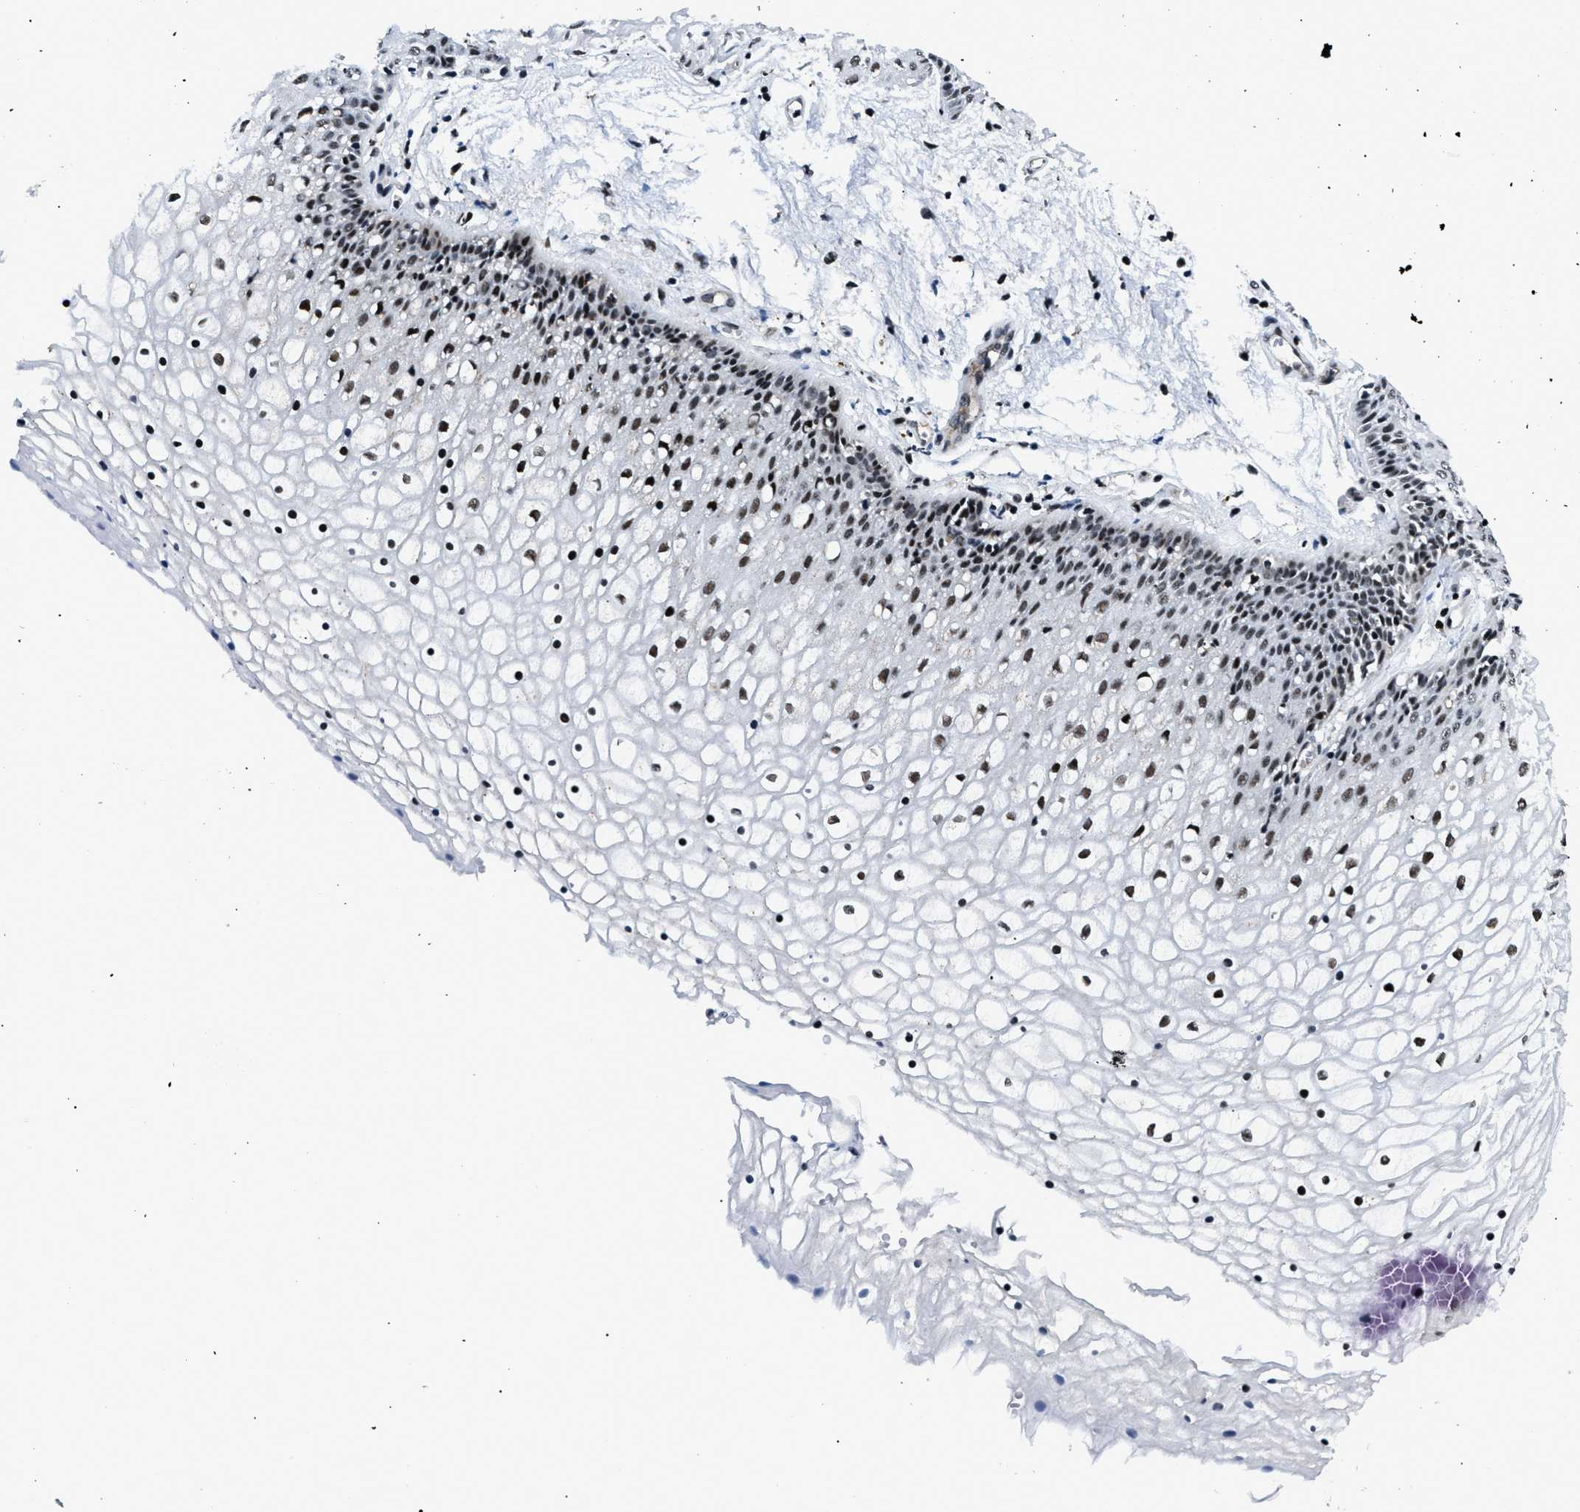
{"staining": {"intensity": "strong", "quantity": ">75%", "location": "nuclear"}, "tissue": "vagina", "cell_type": "Squamous epithelial cells", "image_type": "normal", "snomed": [{"axis": "morphology", "description": "Normal tissue, NOS"}, {"axis": "topography", "description": "Vagina"}], "caption": "Vagina was stained to show a protein in brown. There is high levels of strong nuclear positivity in approximately >75% of squamous epithelial cells. (Stains: DAB (3,3'-diaminobenzidine) in brown, nuclei in blue, Microscopy: brightfield microscopy at high magnification).", "gene": "SMARCB1", "patient": {"sex": "female", "age": 34}}